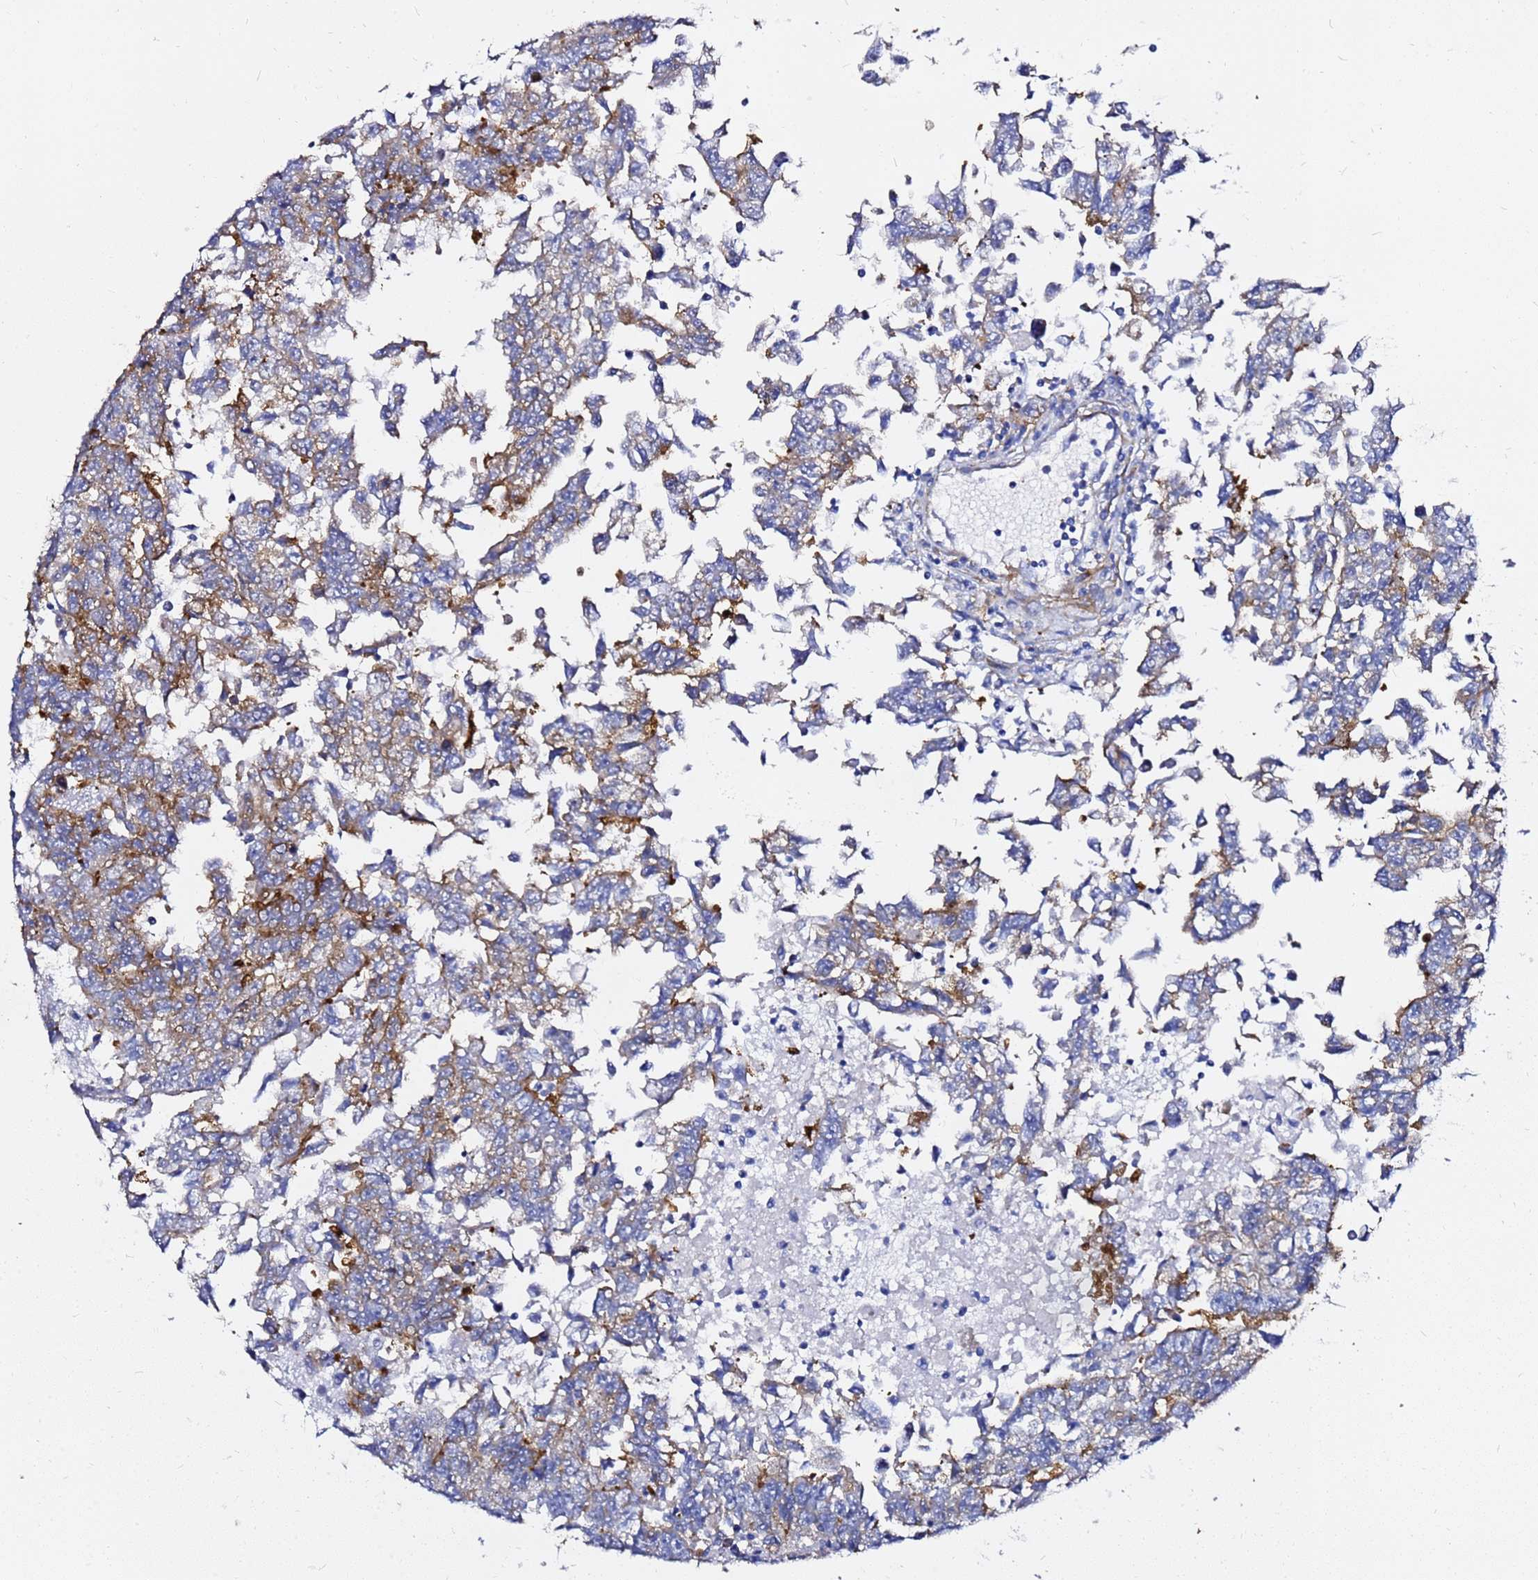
{"staining": {"intensity": "moderate", "quantity": "<25%", "location": "cytoplasmic/membranous"}, "tissue": "testis cancer", "cell_type": "Tumor cells", "image_type": "cancer", "snomed": [{"axis": "morphology", "description": "Carcinoma, Embryonal, NOS"}, {"axis": "topography", "description": "Testis"}], "caption": "About <25% of tumor cells in human embryonal carcinoma (testis) exhibit moderate cytoplasmic/membranous protein staining as visualized by brown immunohistochemical staining.", "gene": "TUBA8", "patient": {"sex": "male", "age": 25}}